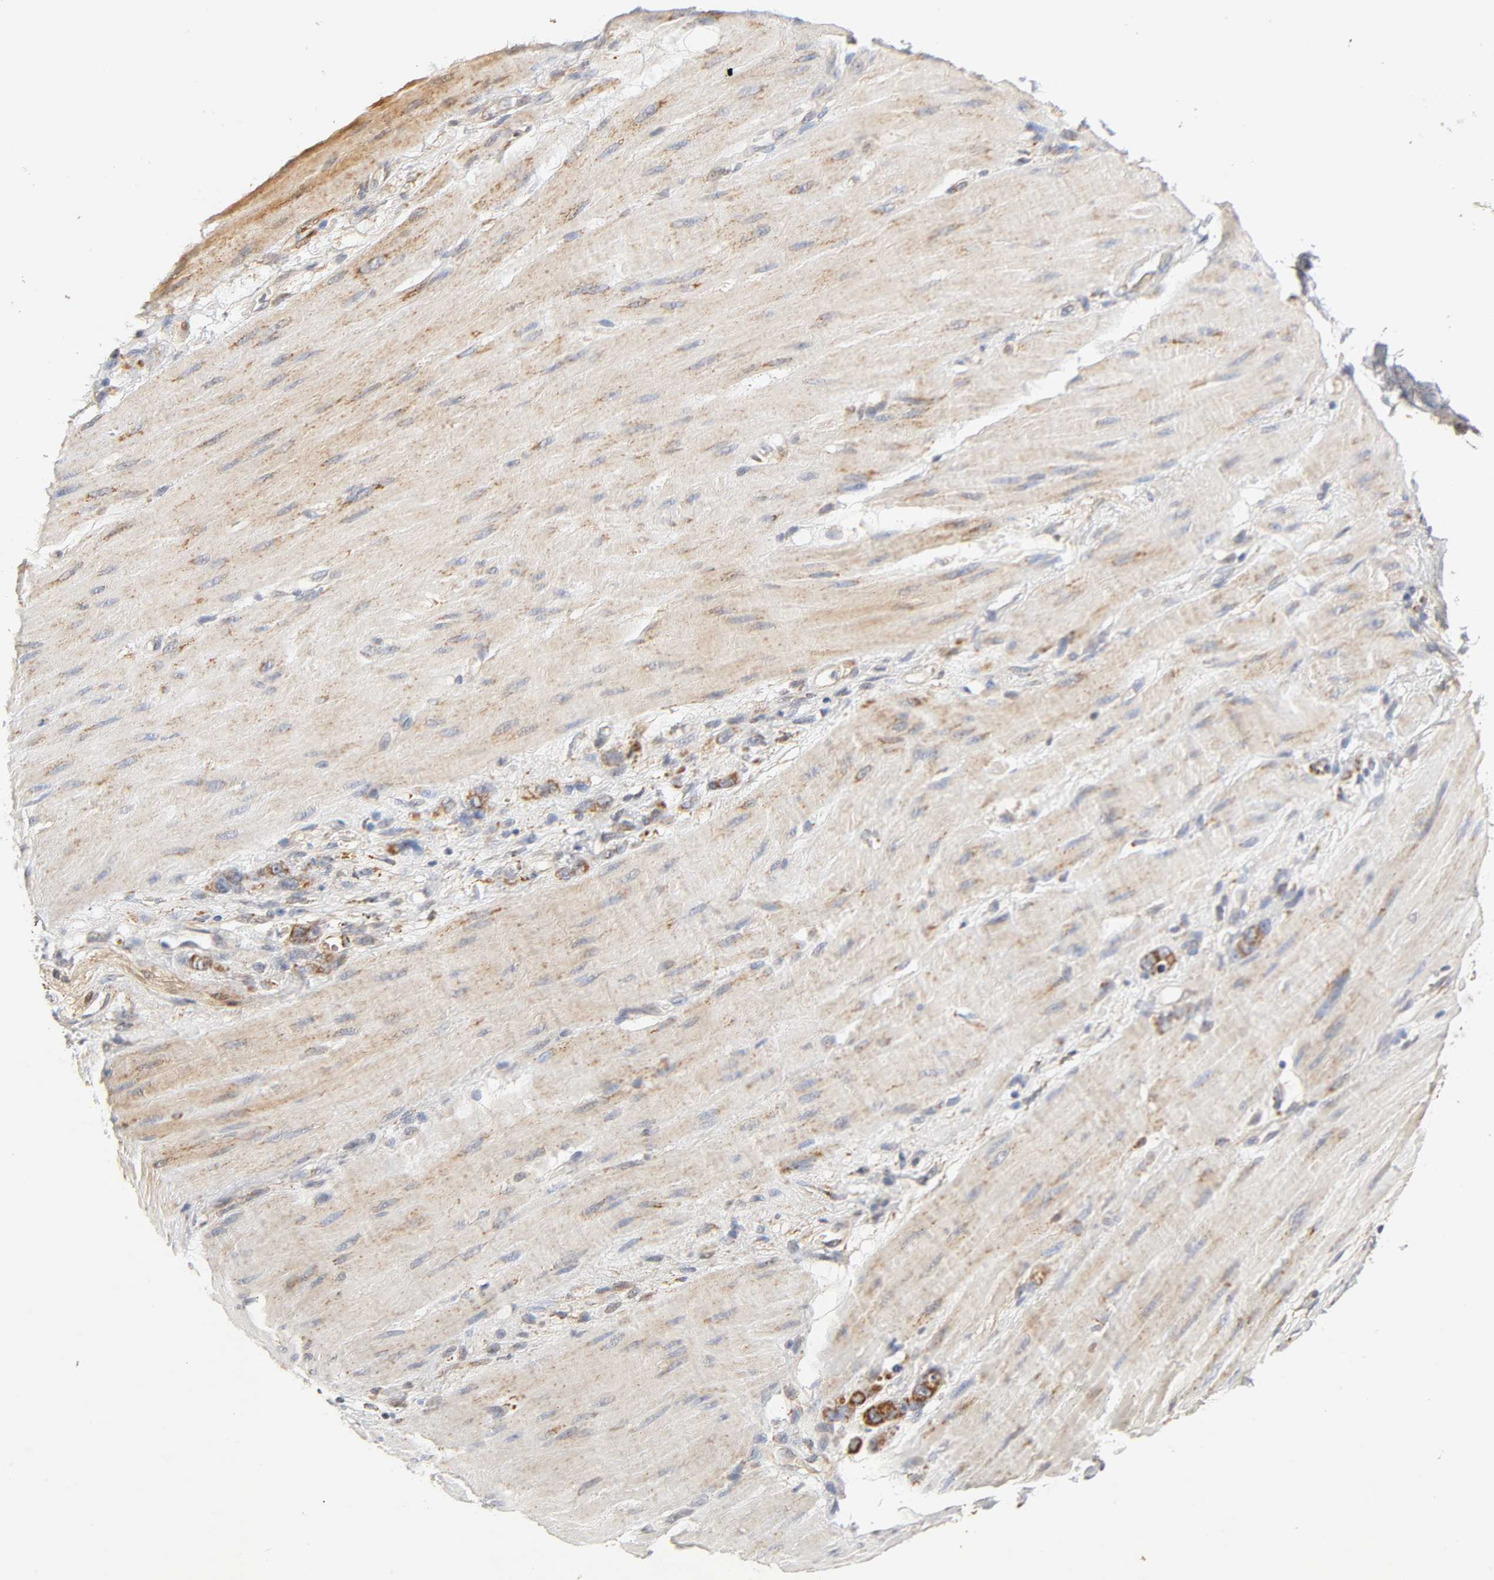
{"staining": {"intensity": "moderate", "quantity": ">75%", "location": "cytoplasmic/membranous"}, "tissue": "stomach cancer", "cell_type": "Tumor cells", "image_type": "cancer", "snomed": [{"axis": "morphology", "description": "Adenocarcinoma, NOS"}, {"axis": "topography", "description": "Stomach"}], "caption": "The immunohistochemical stain shows moderate cytoplasmic/membranous positivity in tumor cells of stomach cancer tissue.", "gene": "ISG15", "patient": {"sex": "male", "age": 82}}